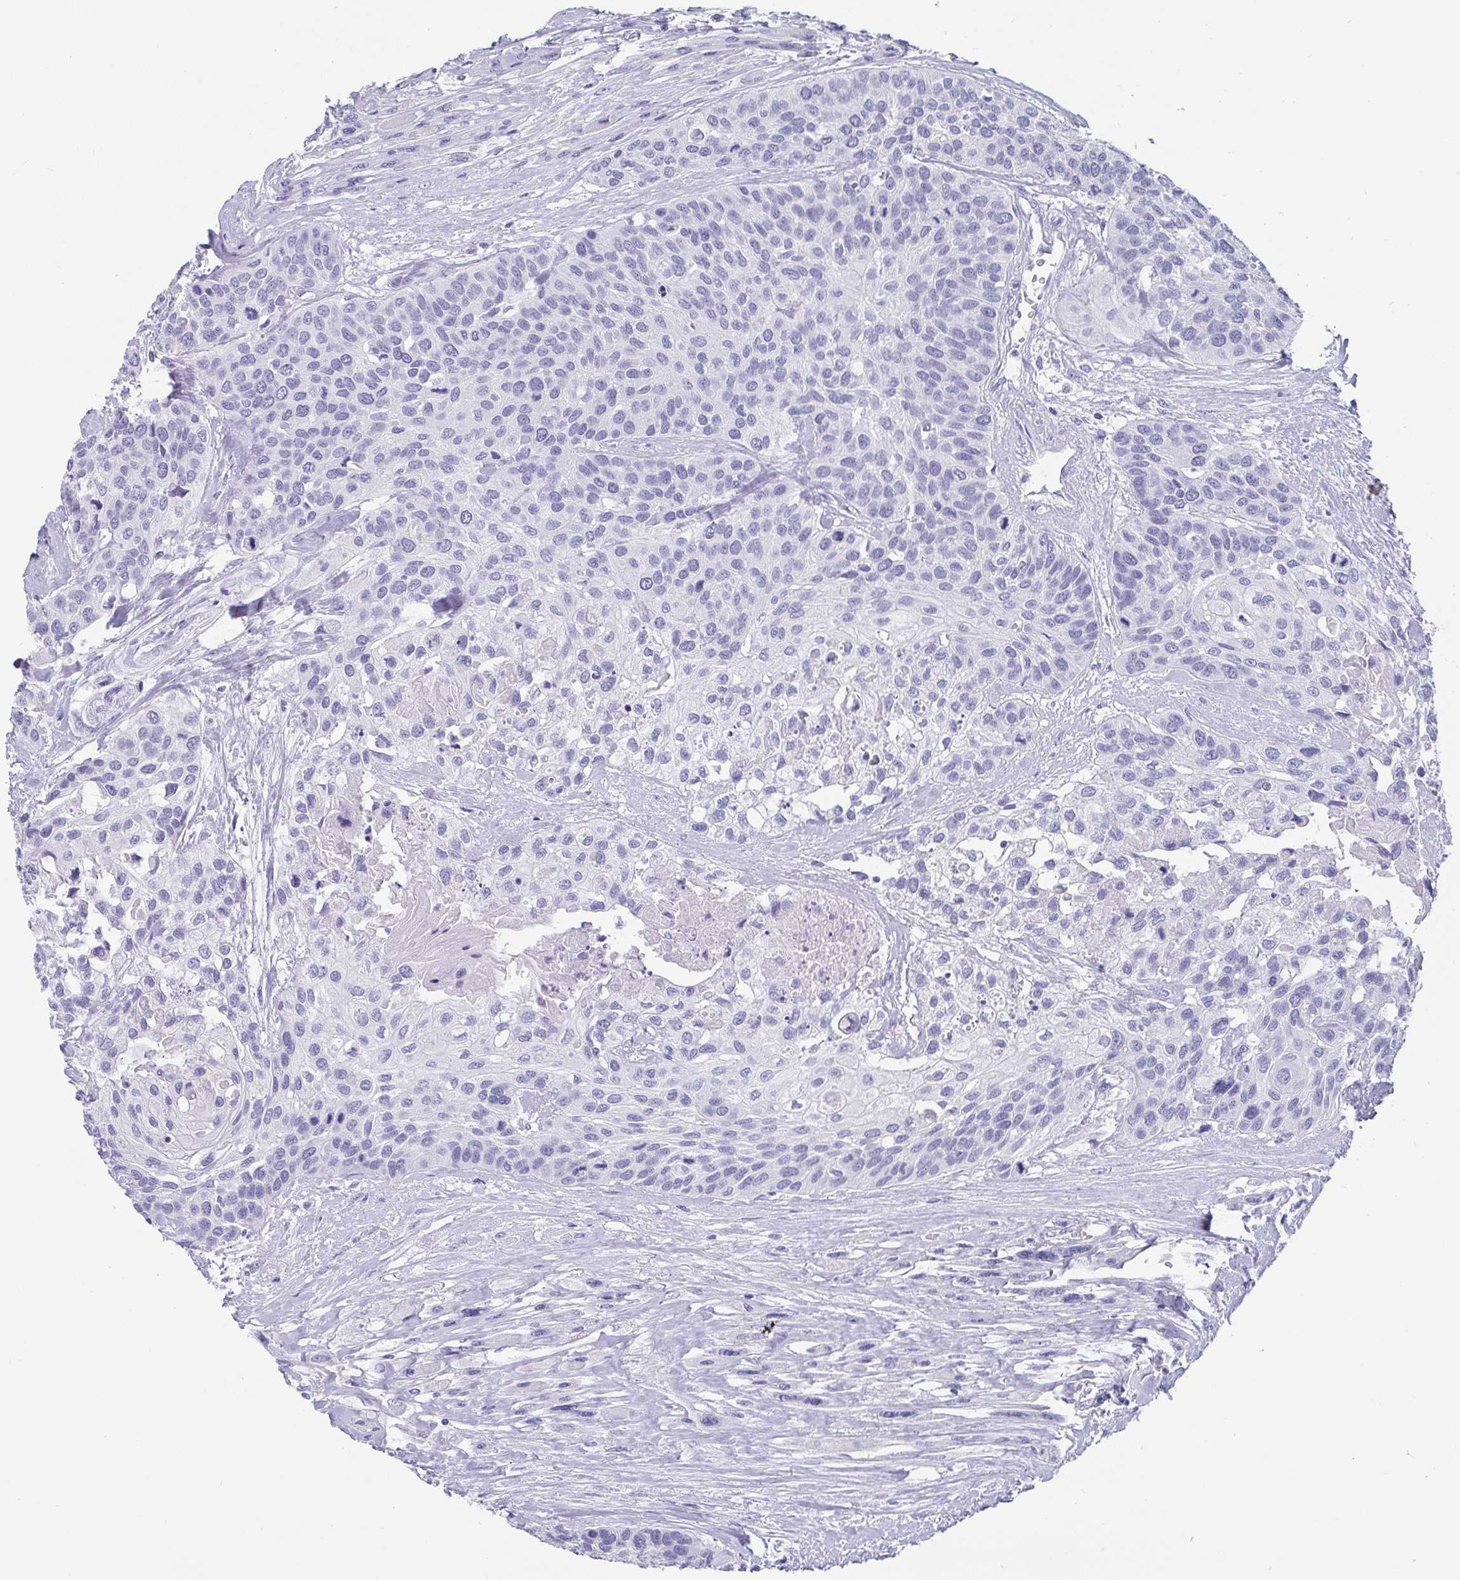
{"staining": {"intensity": "negative", "quantity": "none", "location": "none"}, "tissue": "head and neck cancer", "cell_type": "Tumor cells", "image_type": "cancer", "snomed": [{"axis": "morphology", "description": "Squamous cell carcinoma, NOS"}, {"axis": "topography", "description": "Head-Neck"}], "caption": "A photomicrograph of head and neck cancer stained for a protein reveals no brown staining in tumor cells.", "gene": "SCGN", "patient": {"sex": "female", "age": 50}}